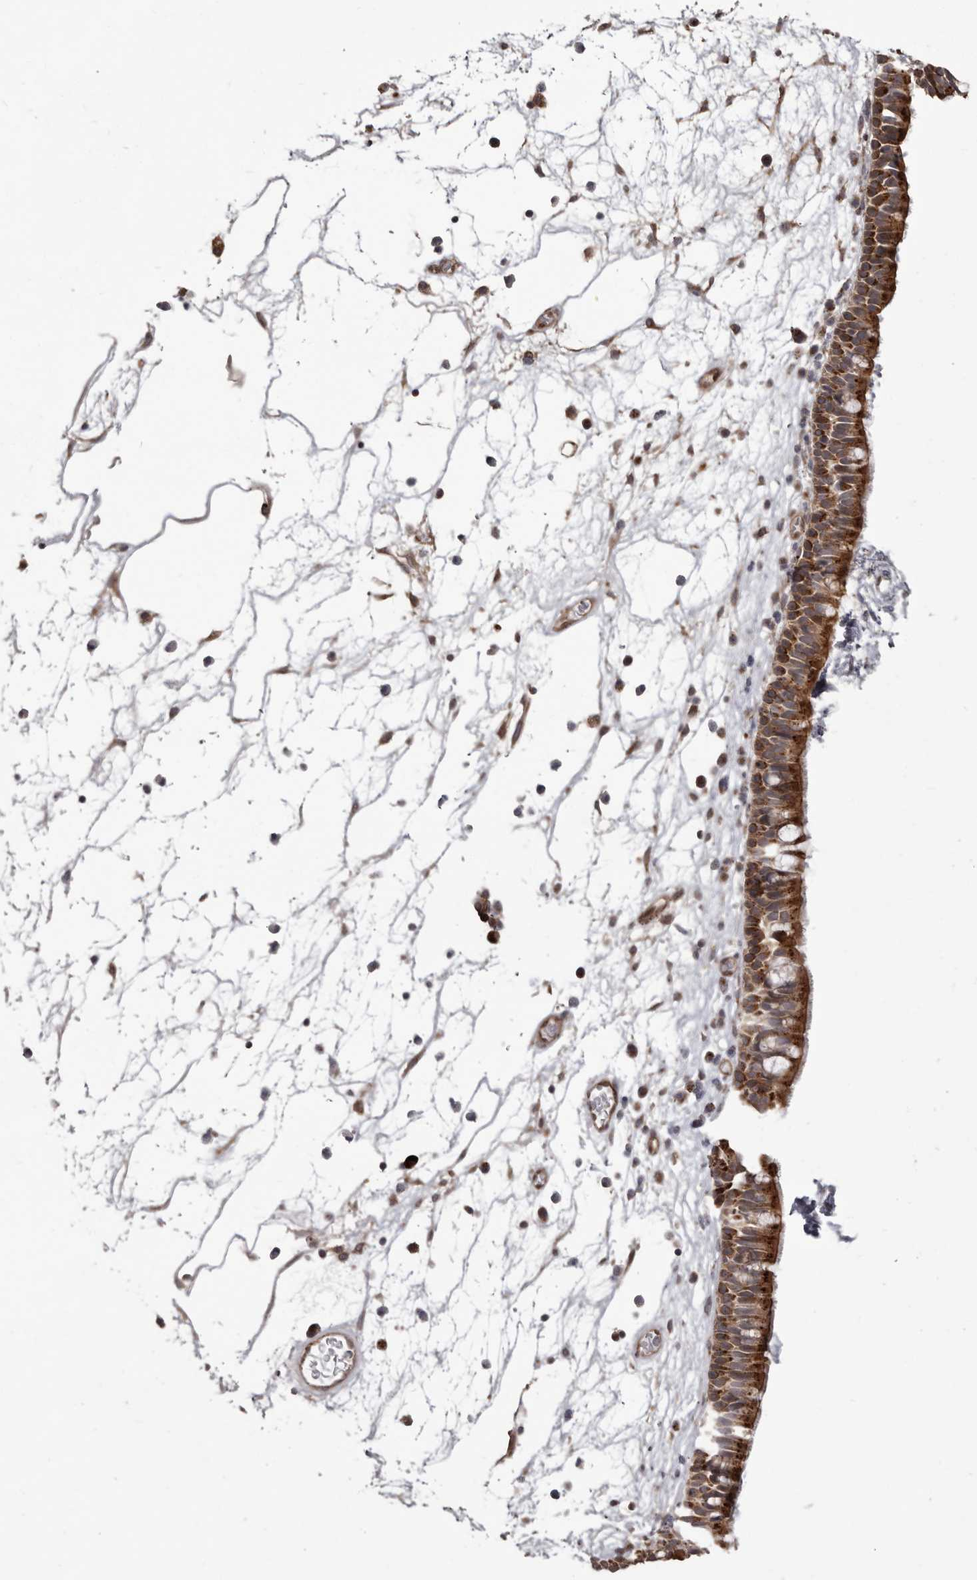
{"staining": {"intensity": "strong", "quantity": ">75%", "location": "cytoplasmic/membranous"}, "tissue": "nasopharynx", "cell_type": "Respiratory epithelial cells", "image_type": "normal", "snomed": [{"axis": "morphology", "description": "Normal tissue, NOS"}, {"axis": "morphology", "description": "Inflammation, NOS"}, {"axis": "morphology", "description": "Malignant melanoma, Metastatic site"}, {"axis": "topography", "description": "Nasopharynx"}], "caption": "Protein staining shows strong cytoplasmic/membranous positivity in about >75% of respiratory epithelial cells in unremarkable nasopharynx.", "gene": "NUP43", "patient": {"sex": "male", "age": 70}}